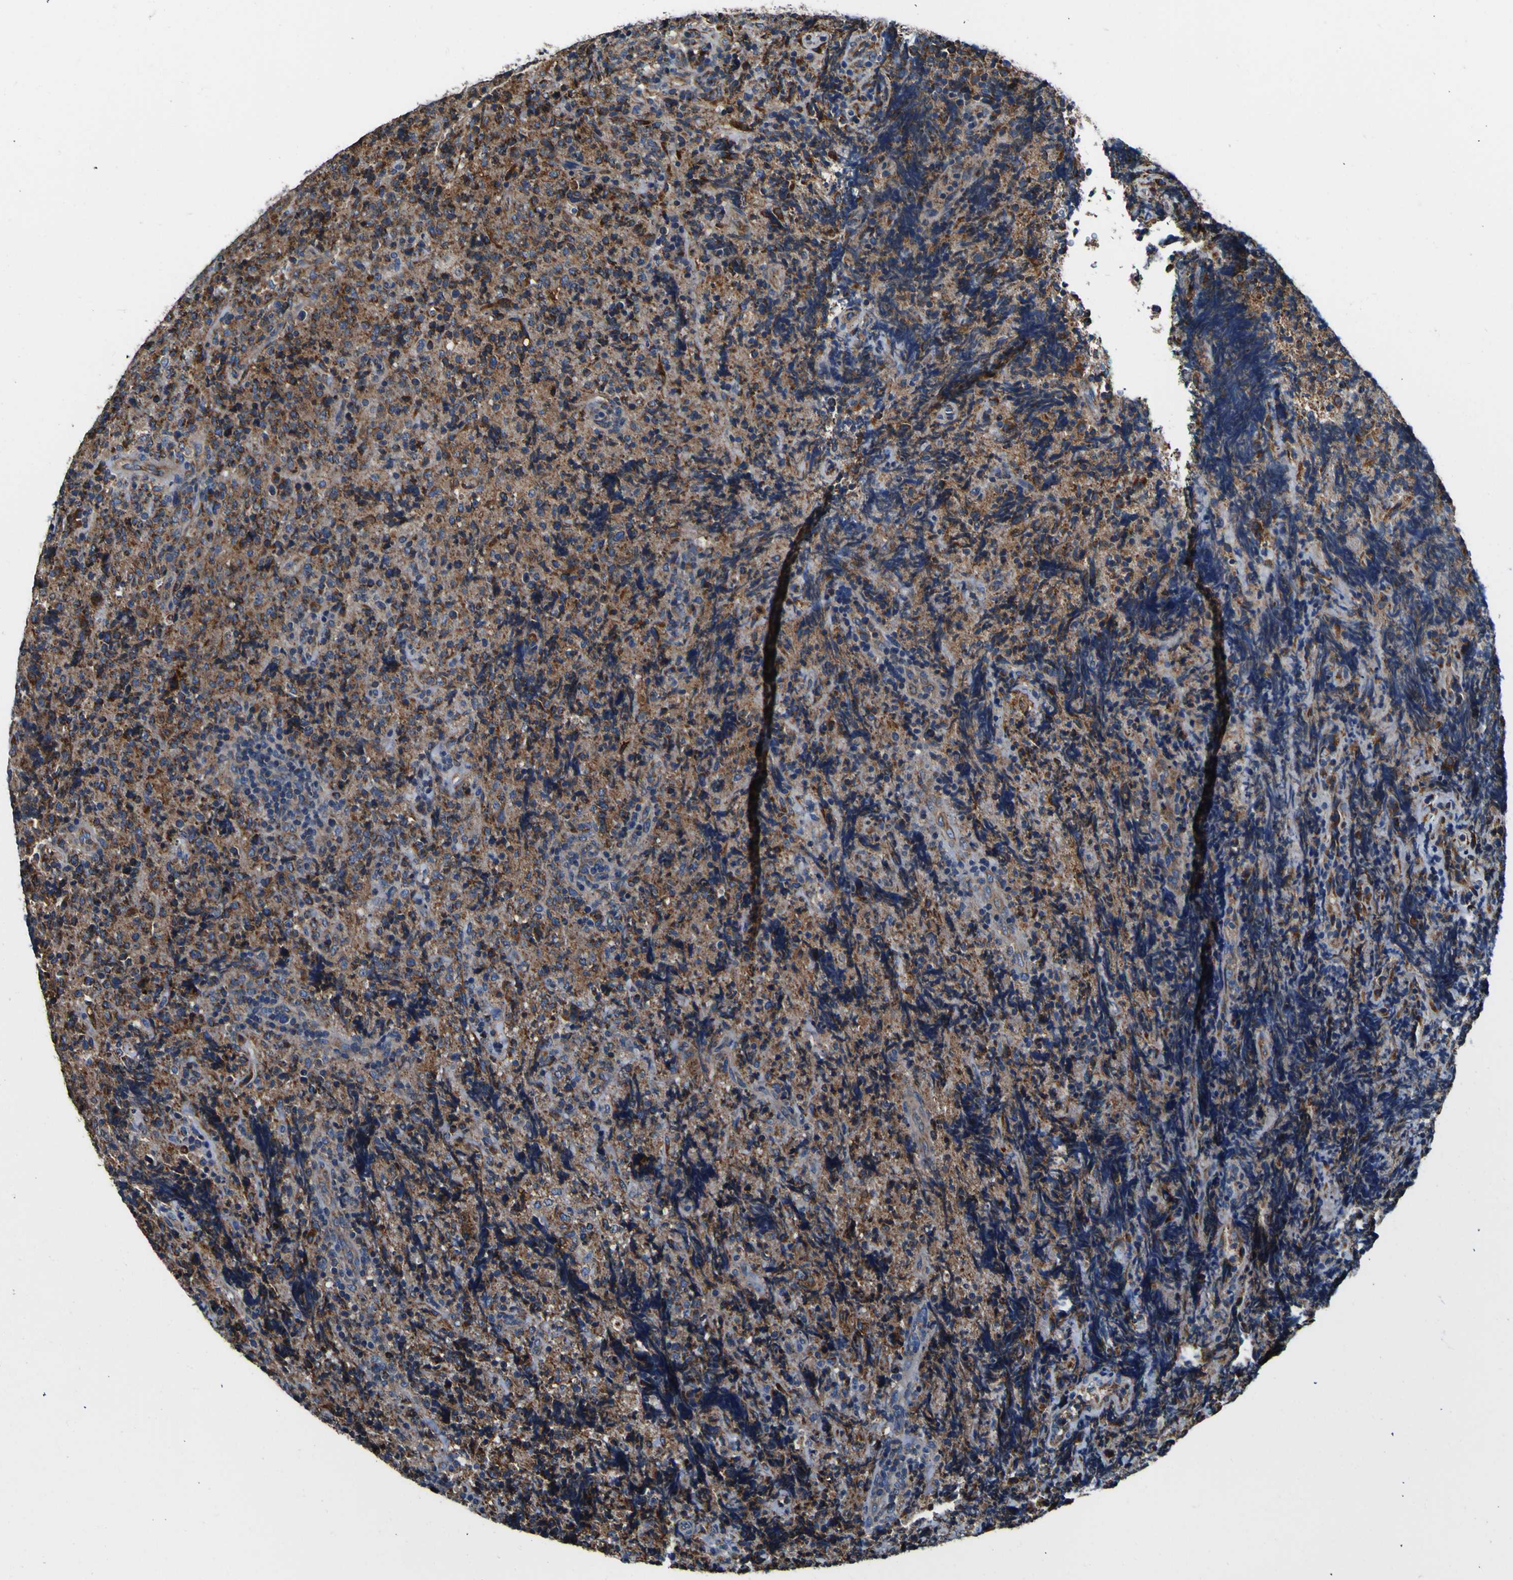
{"staining": {"intensity": "moderate", "quantity": ">75%", "location": "cytoplasmic/membranous"}, "tissue": "lymphoma", "cell_type": "Tumor cells", "image_type": "cancer", "snomed": [{"axis": "morphology", "description": "Malignant lymphoma, non-Hodgkin's type, High grade"}, {"axis": "topography", "description": "Tonsil"}], "caption": "High-grade malignant lymphoma, non-Hodgkin's type stained with a brown dye reveals moderate cytoplasmic/membranous positive positivity in approximately >75% of tumor cells.", "gene": "INPP5A", "patient": {"sex": "female", "age": 36}}